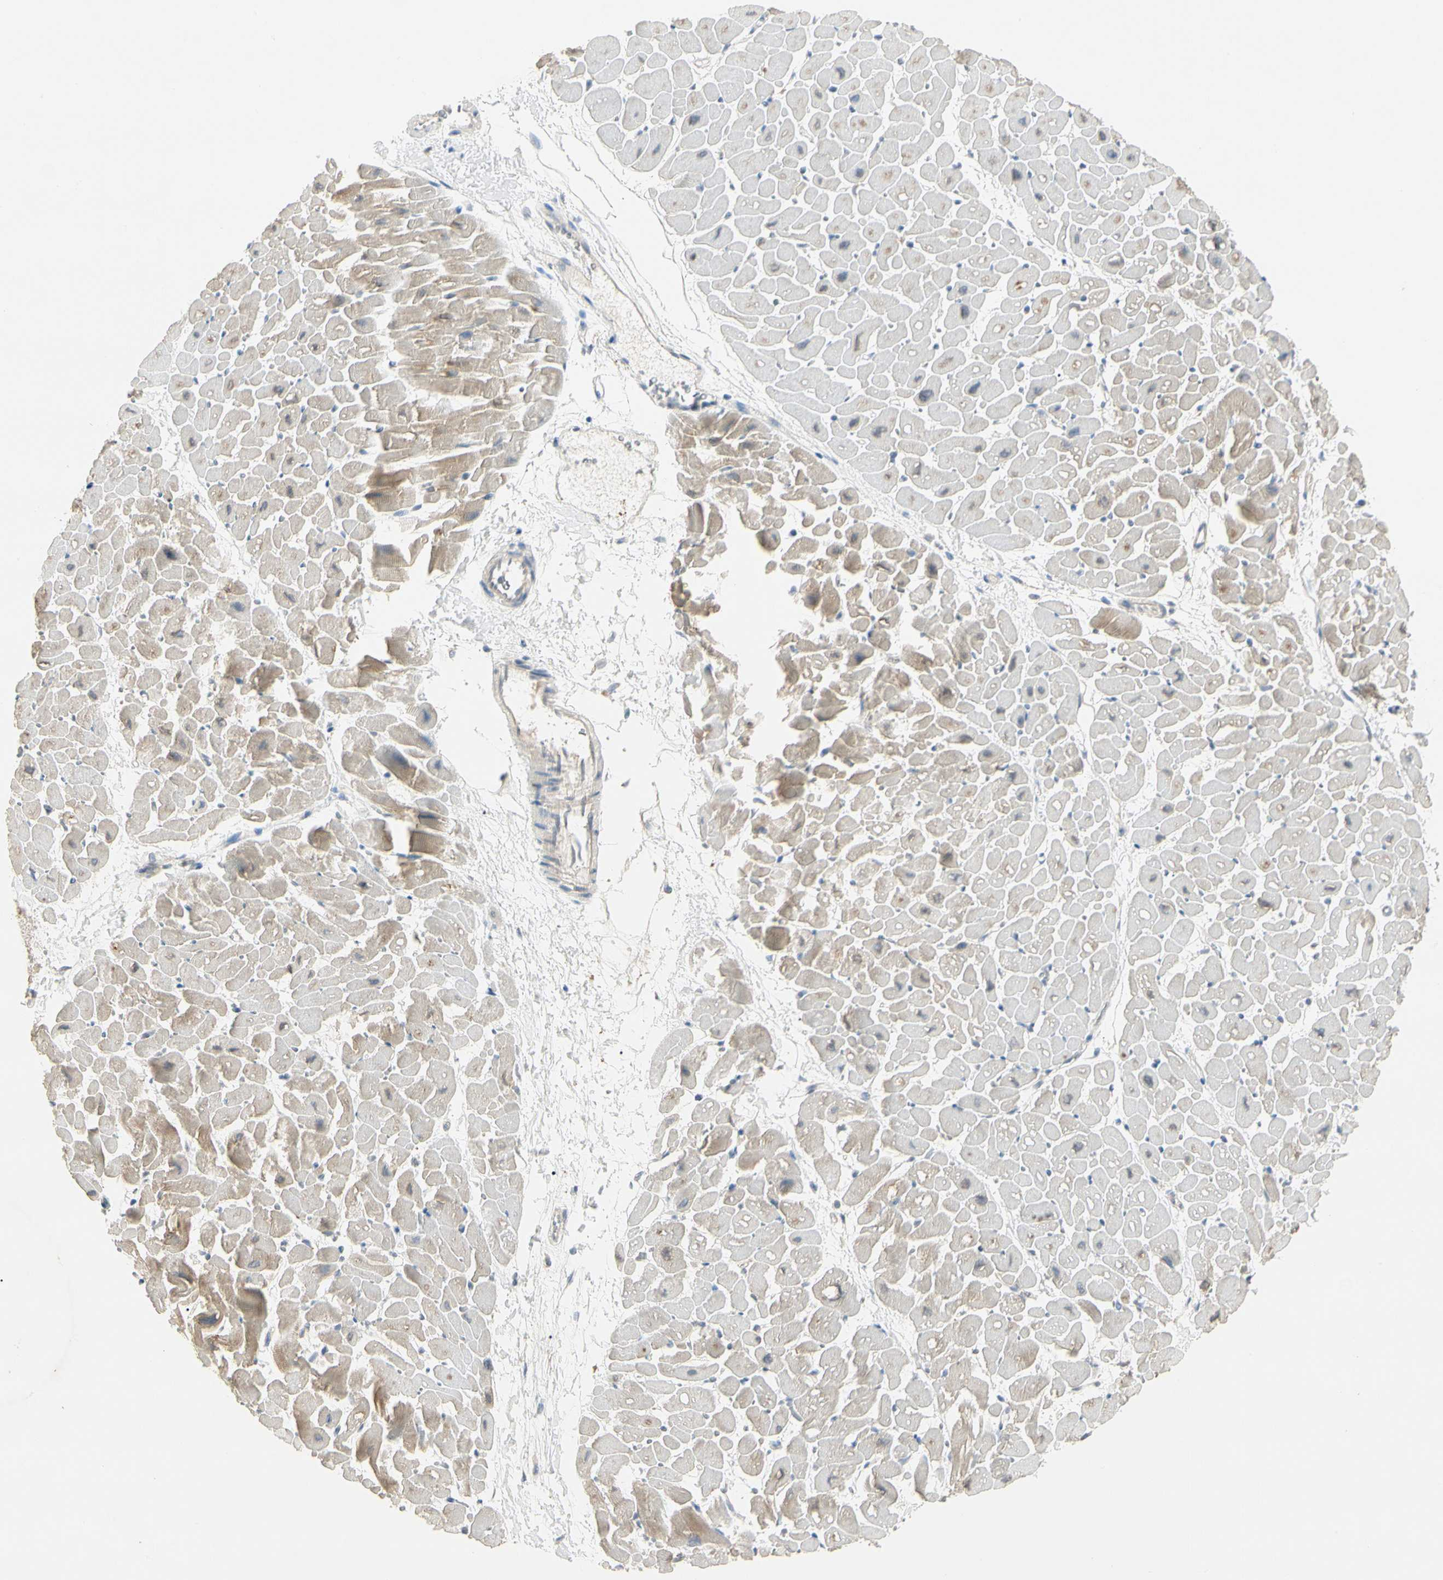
{"staining": {"intensity": "weak", "quantity": "<25%", "location": "cytoplasmic/membranous"}, "tissue": "heart muscle", "cell_type": "Cardiomyocytes", "image_type": "normal", "snomed": [{"axis": "morphology", "description": "Normal tissue, NOS"}, {"axis": "topography", "description": "Heart"}], "caption": "Cardiomyocytes show no significant protein positivity in unremarkable heart muscle.", "gene": "PRSS21", "patient": {"sex": "male", "age": 45}}